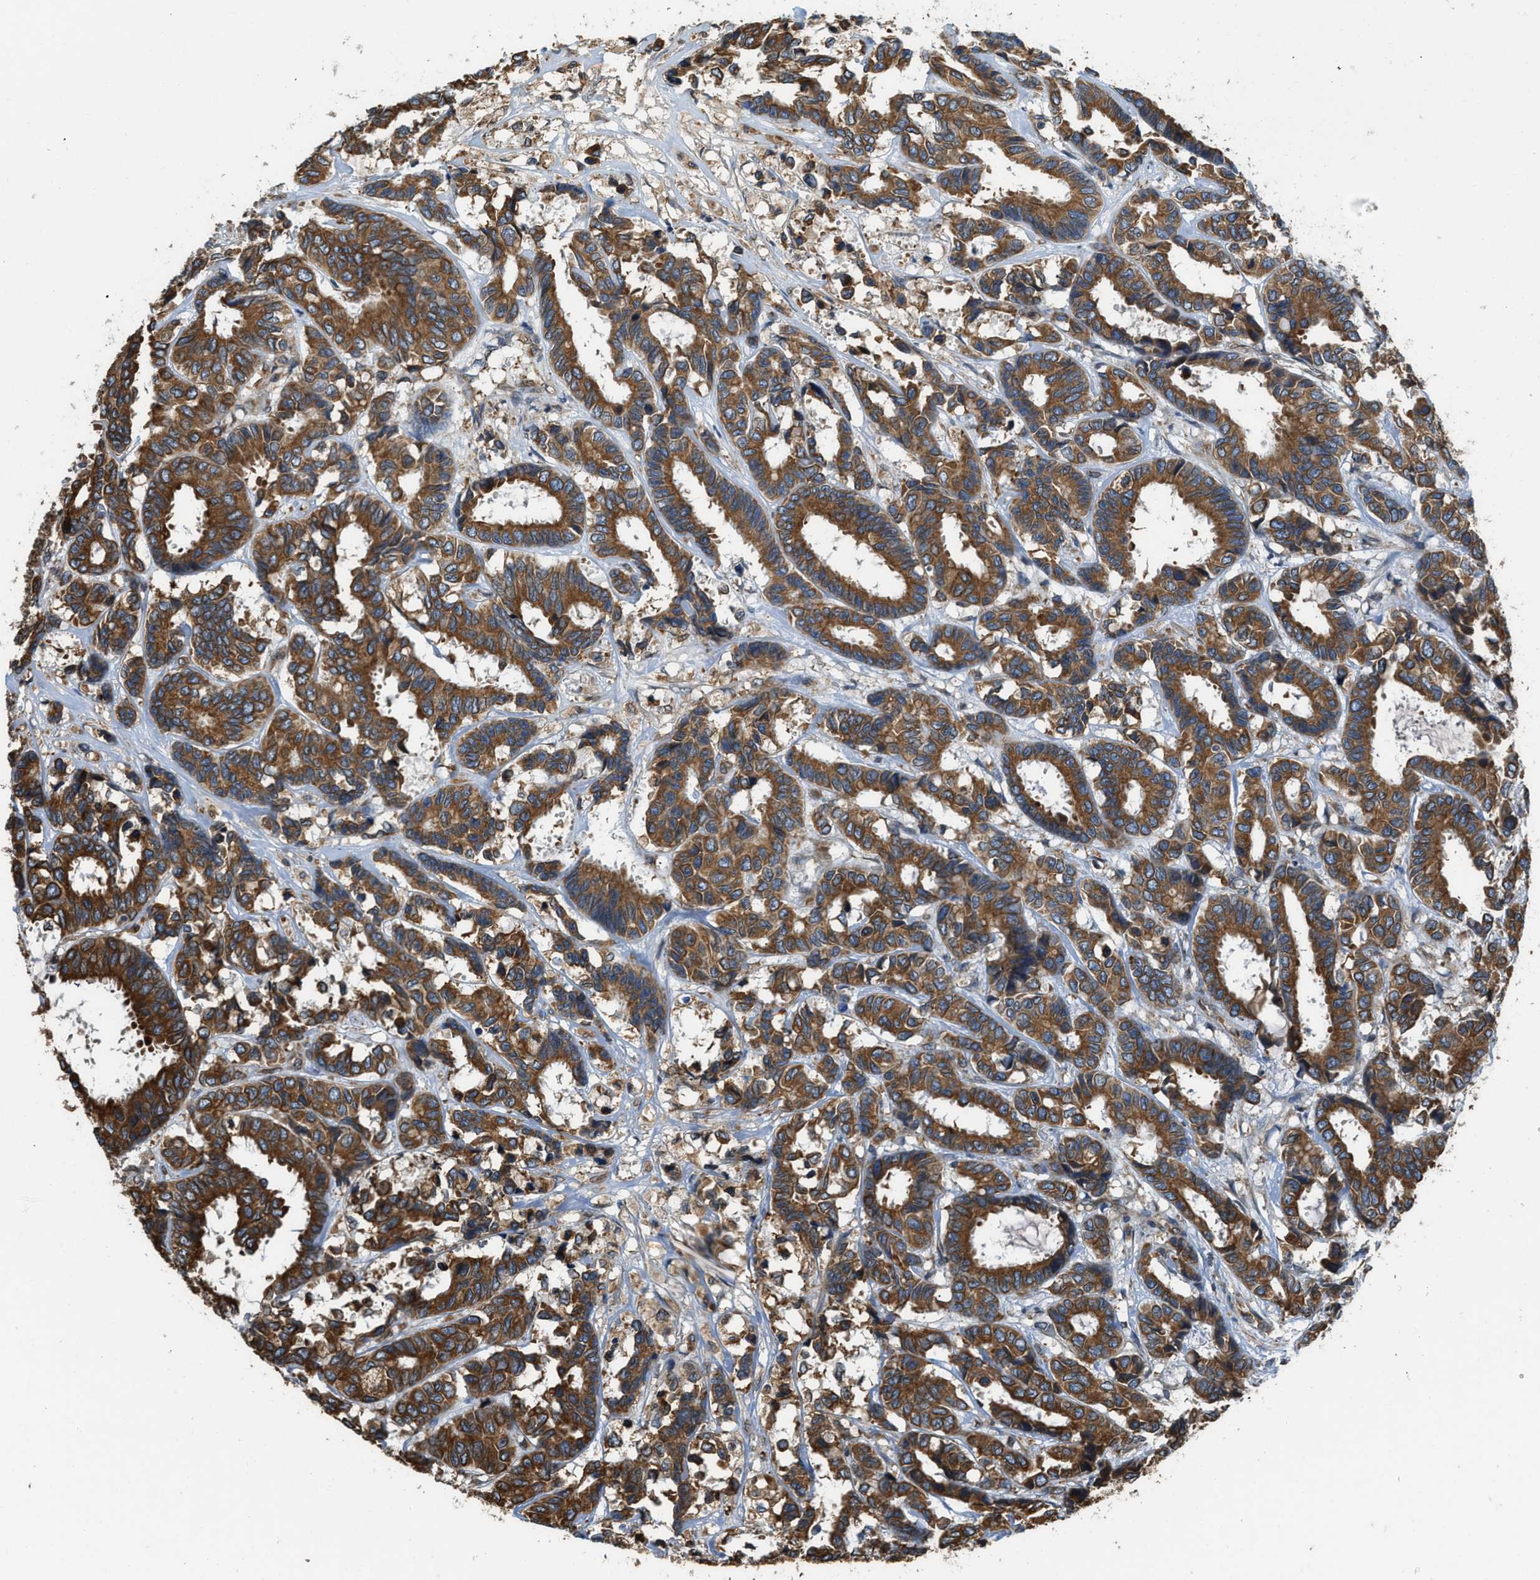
{"staining": {"intensity": "strong", "quantity": ">75%", "location": "cytoplasmic/membranous"}, "tissue": "breast cancer", "cell_type": "Tumor cells", "image_type": "cancer", "snomed": [{"axis": "morphology", "description": "Duct carcinoma"}, {"axis": "topography", "description": "Breast"}], "caption": "Immunohistochemistry of intraductal carcinoma (breast) exhibits high levels of strong cytoplasmic/membranous expression in approximately >75% of tumor cells.", "gene": "BCAP31", "patient": {"sex": "female", "age": 87}}